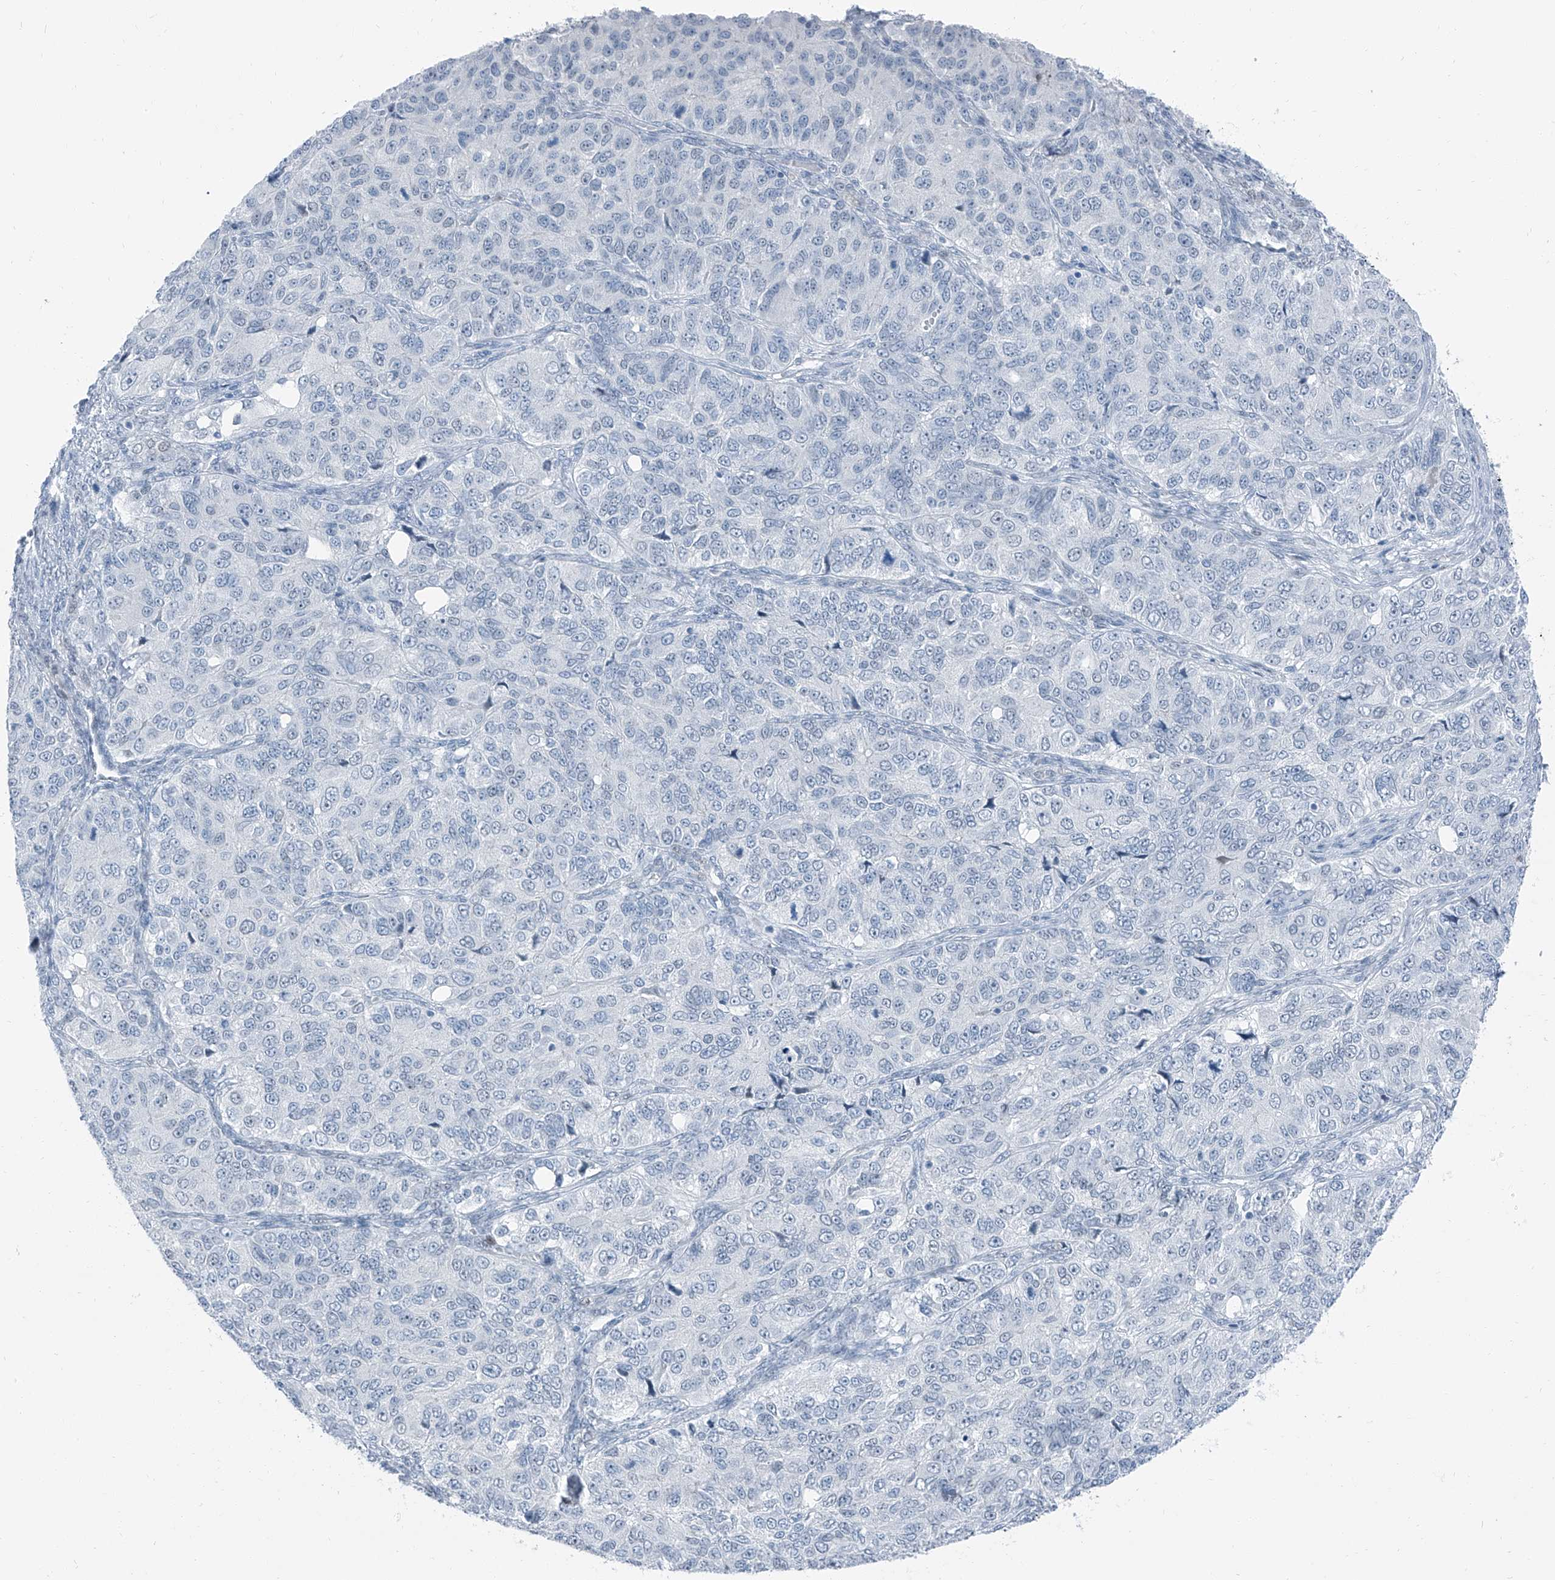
{"staining": {"intensity": "negative", "quantity": "none", "location": "none"}, "tissue": "ovarian cancer", "cell_type": "Tumor cells", "image_type": "cancer", "snomed": [{"axis": "morphology", "description": "Carcinoma, endometroid"}, {"axis": "topography", "description": "Ovary"}], "caption": "Immunohistochemical staining of human ovarian endometroid carcinoma demonstrates no significant positivity in tumor cells.", "gene": "RGN", "patient": {"sex": "female", "age": 51}}